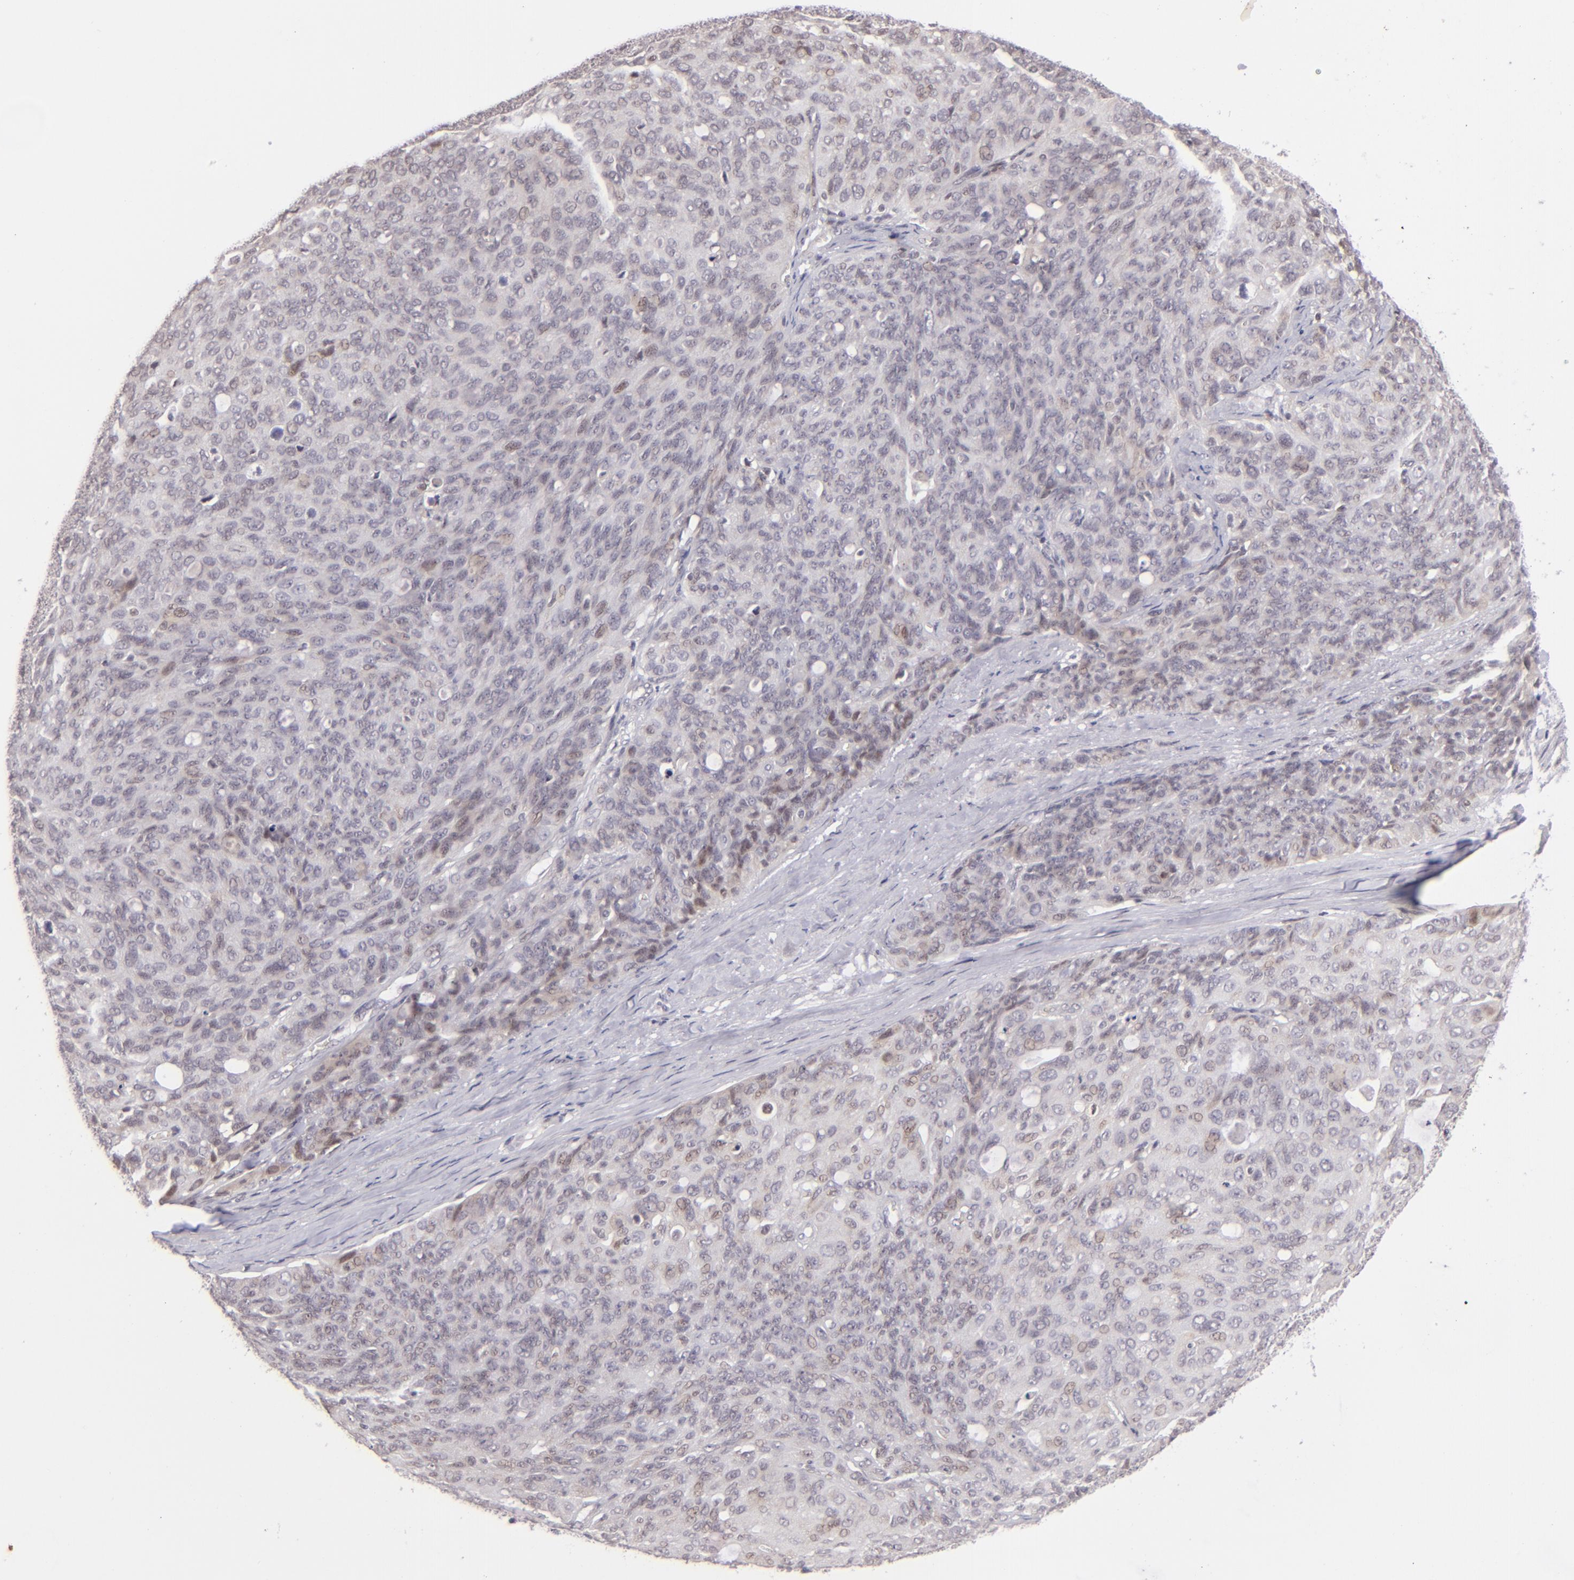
{"staining": {"intensity": "weak", "quantity": "<25%", "location": "nuclear"}, "tissue": "ovarian cancer", "cell_type": "Tumor cells", "image_type": "cancer", "snomed": [{"axis": "morphology", "description": "Carcinoma, endometroid"}, {"axis": "topography", "description": "Ovary"}], "caption": "The histopathology image displays no significant expression in tumor cells of ovarian cancer (endometroid carcinoma).", "gene": "RARB", "patient": {"sex": "female", "age": 60}}